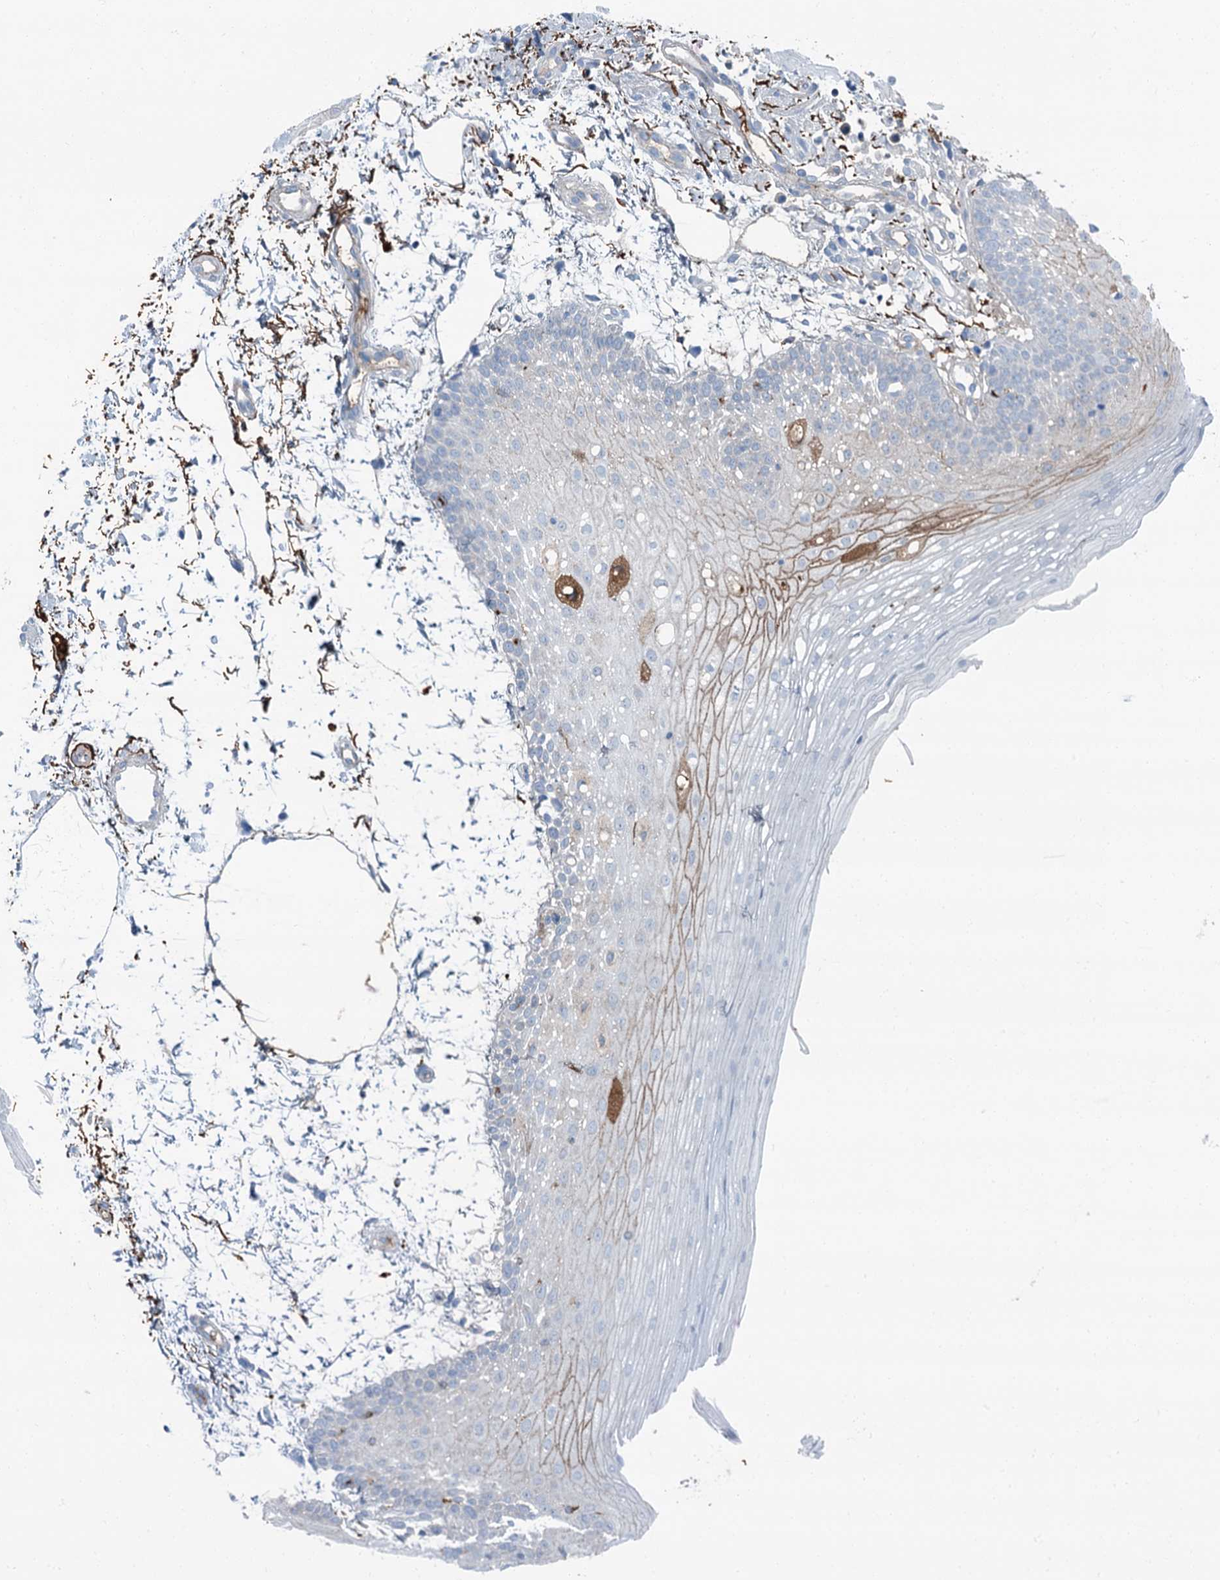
{"staining": {"intensity": "negative", "quantity": "none", "location": "none"}, "tissue": "oral mucosa", "cell_type": "Squamous epithelial cells", "image_type": "normal", "snomed": [{"axis": "morphology", "description": "Normal tissue, NOS"}, {"axis": "topography", "description": "Oral tissue"}], "caption": "A high-resolution photomicrograph shows IHC staining of normal oral mucosa, which demonstrates no significant staining in squamous epithelial cells. The staining is performed using DAB brown chromogen with nuclei counter-stained in using hematoxylin.", "gene": "AXL", "patient": {"sex": "male", "age": 68}}